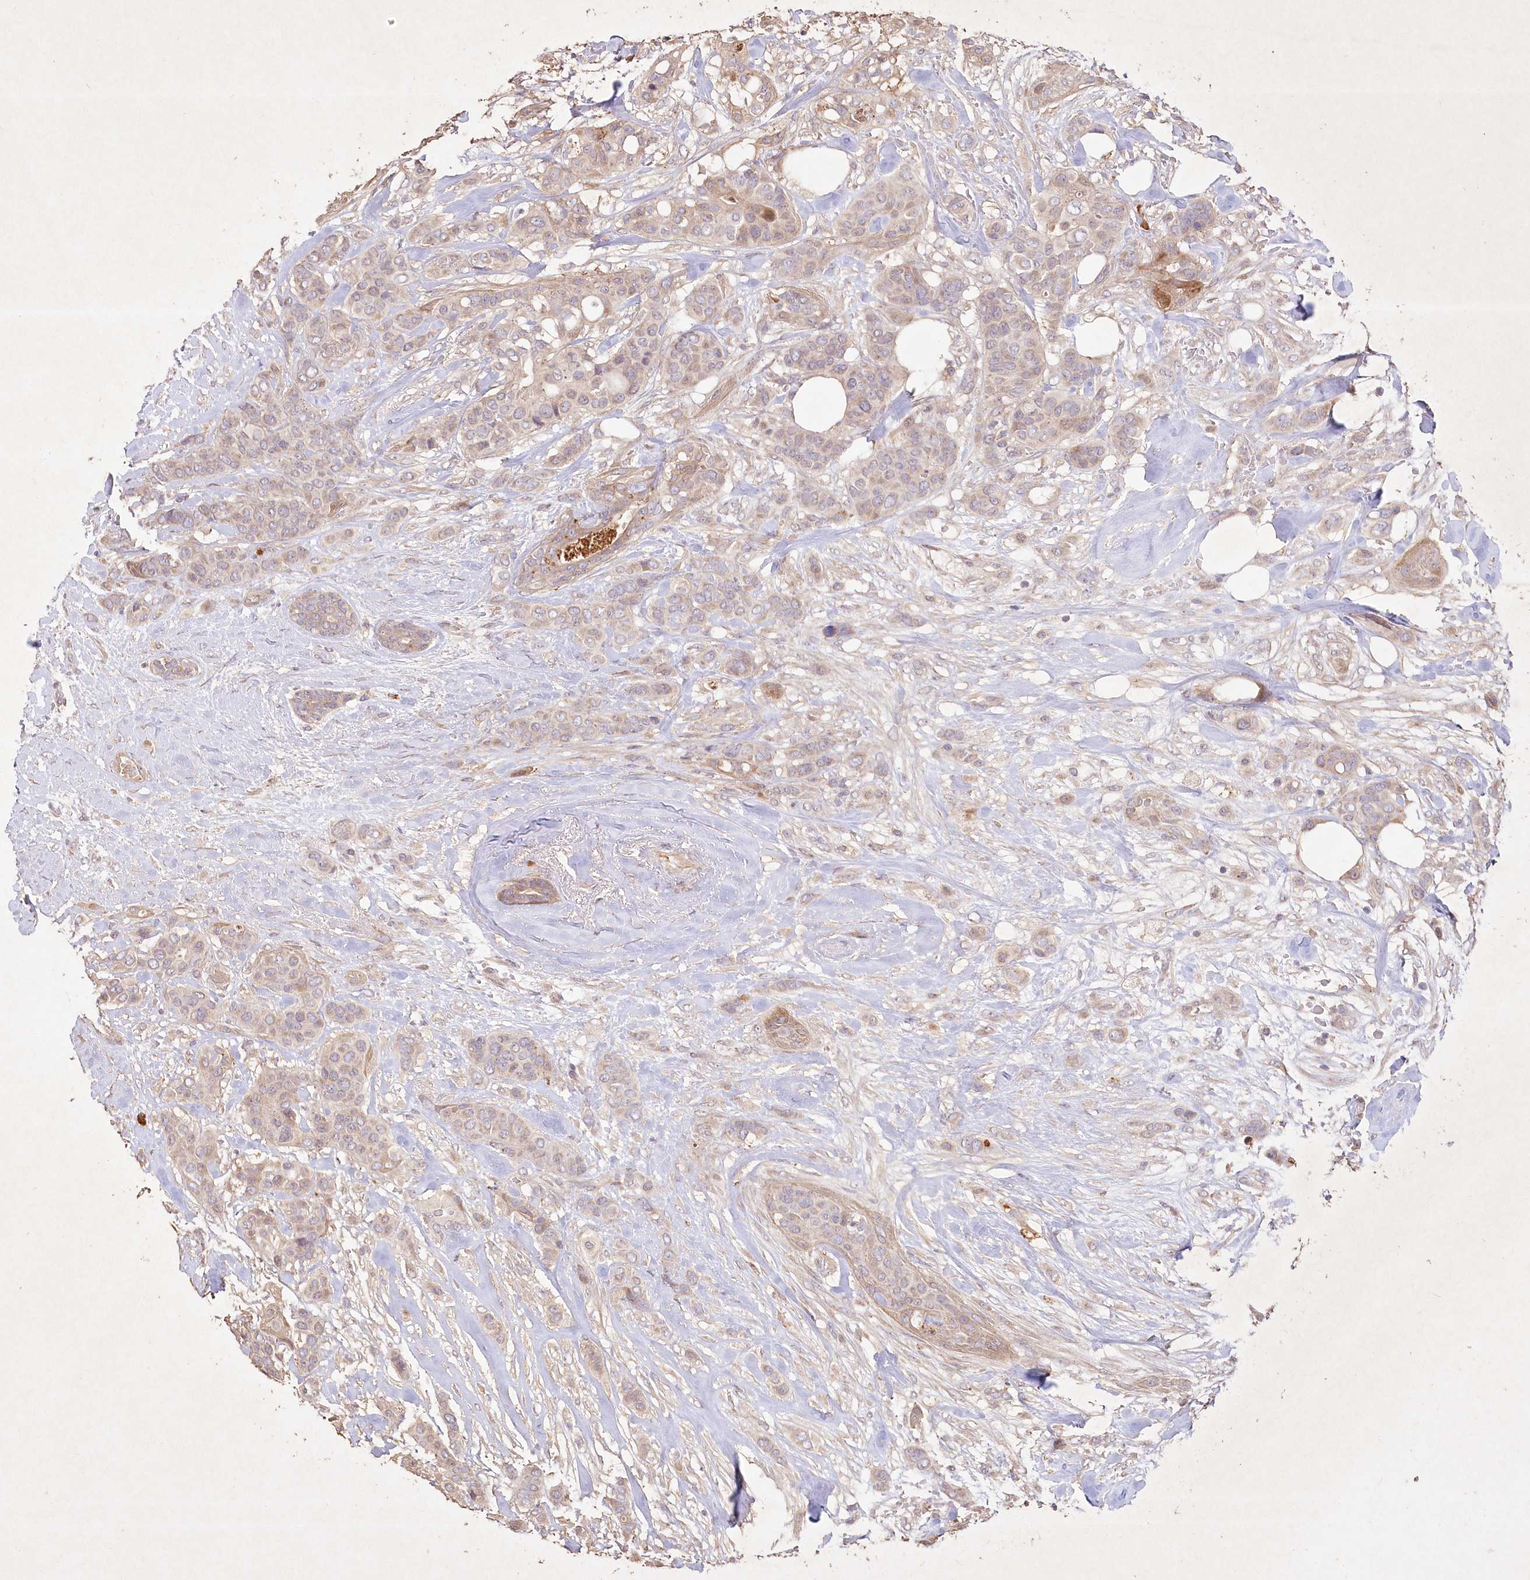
{"staining": {"intensity": "moderate", "quantity": ">75%", "location": "cytoplasmic/membranous"}, "tissue": "breast cancer", "cell_type": "Tumor cells", "image_type": "cancer", "snomed": [{"axis": "morphology", "description": "Lobular carcinoma"}, {"axis": "topography", "description": "Breast"}], "caption": "Human breast cancer stained with a protein marker exhibits moderate staining in tumor cells.", "gene": "IRAK1BP1", "patient": {"sex": "female", "age": 51}}